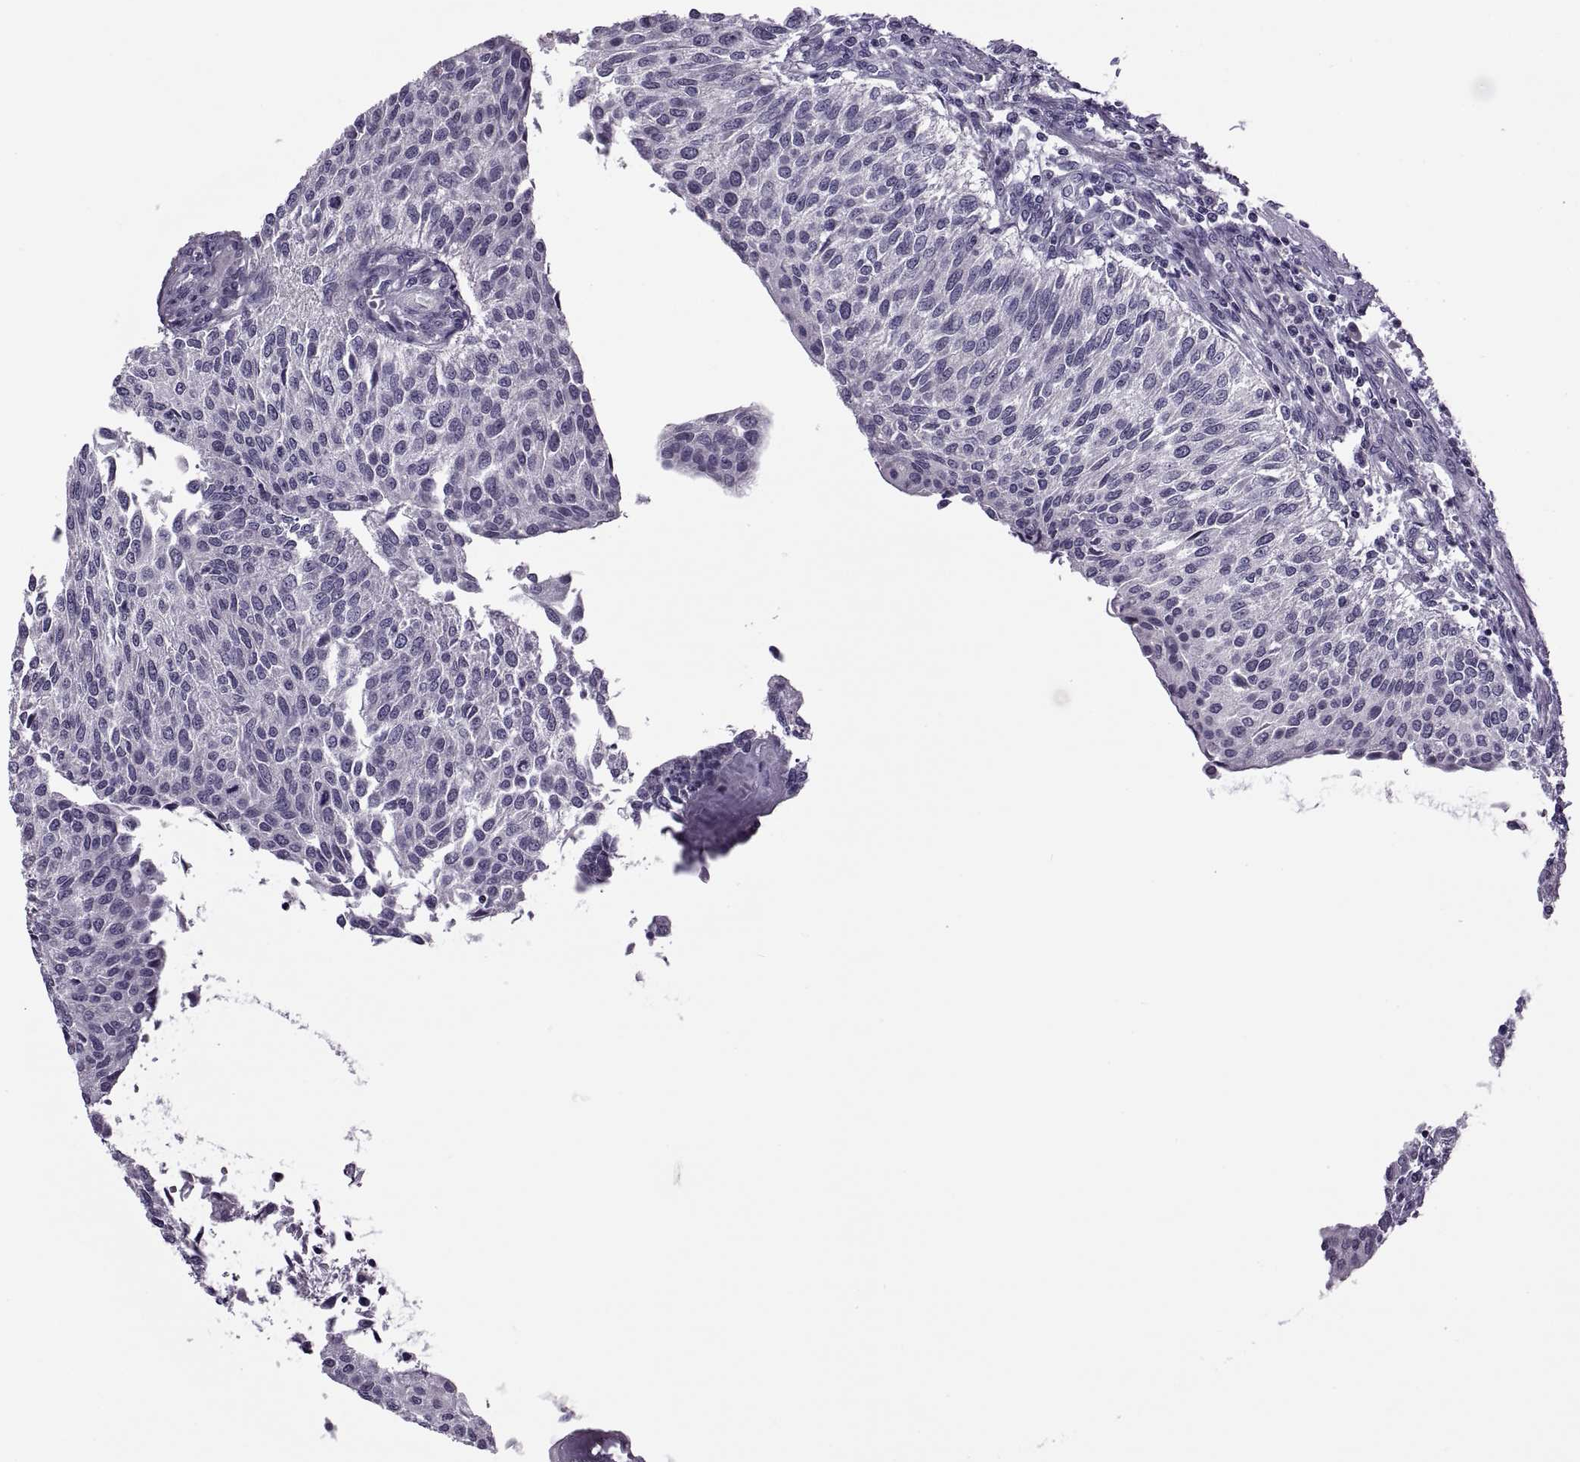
{"staining": {"intensity": "negative", "quantity": "none", "location": "none"}, "tissue": "urothelial cancer", "cell_type": "Tumor cells", "image_type": "cancer", "snomed": [{"axis": "morphology", "description": "Urothelial carcinoma, NOS"}, {"axis": "topography", "description": "Urinary bladder"}], "caption": "A high-resolution image shows IHC staining of transitional cell carcinoma, which shows no significant staining in tumor cells.", "gene": "MAGEB1", "patient": {"sex": "male", "age": 55}}